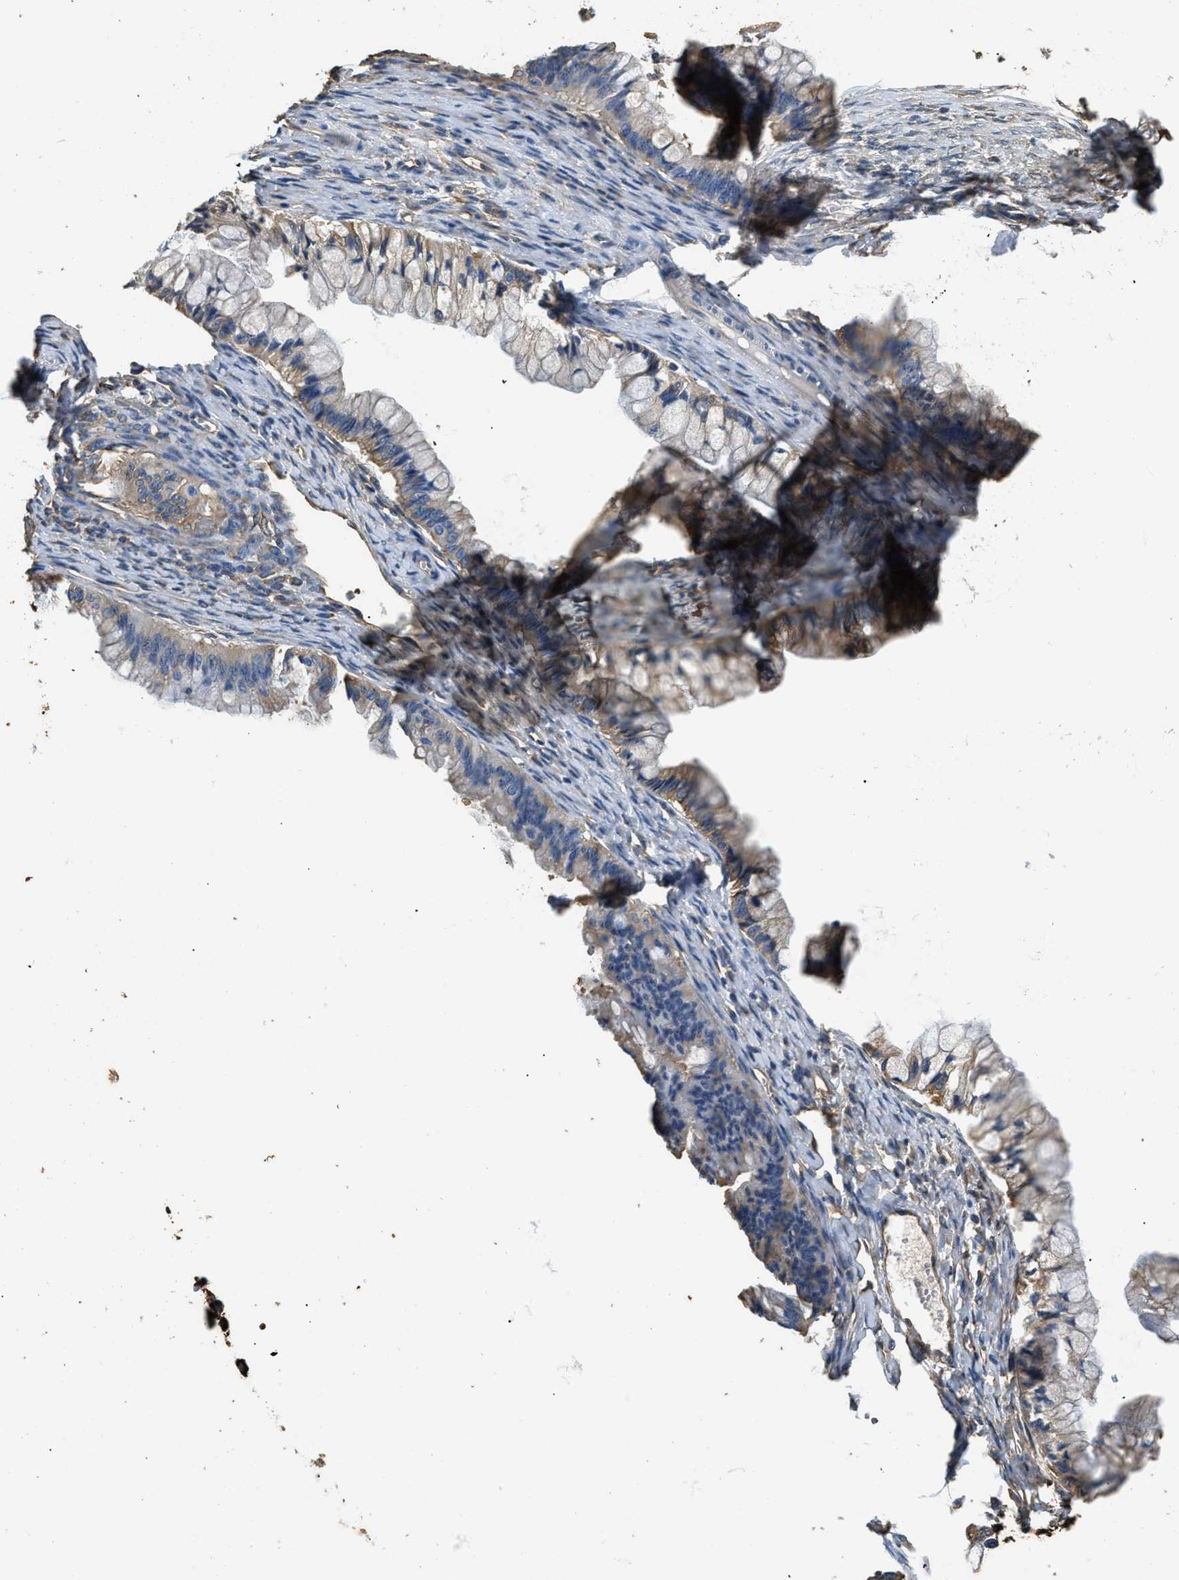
{"staining": {"intensity": "weak", "quantity": "25%-75%", "location": "cytoplasmic/membranous"}, "tissue": "ovarian cancer", "cell_type": "Tumor cells", "image_type": "cancer", "snomed": [{"axis": "morphology", "description": "Cystadenocarcinoma, mucinous, NOS"}, {"axis": "topography", "description": "Ovary"}], "caption": "Ovarian cancer stained with DAB immunohistochemistry exhibits low levels of weak cytoplasmic/membranous staining in about 25%-75% of tumor cells.", "gene": "PPP2R1B", "patient": {"sex": "female", "age": 57}}